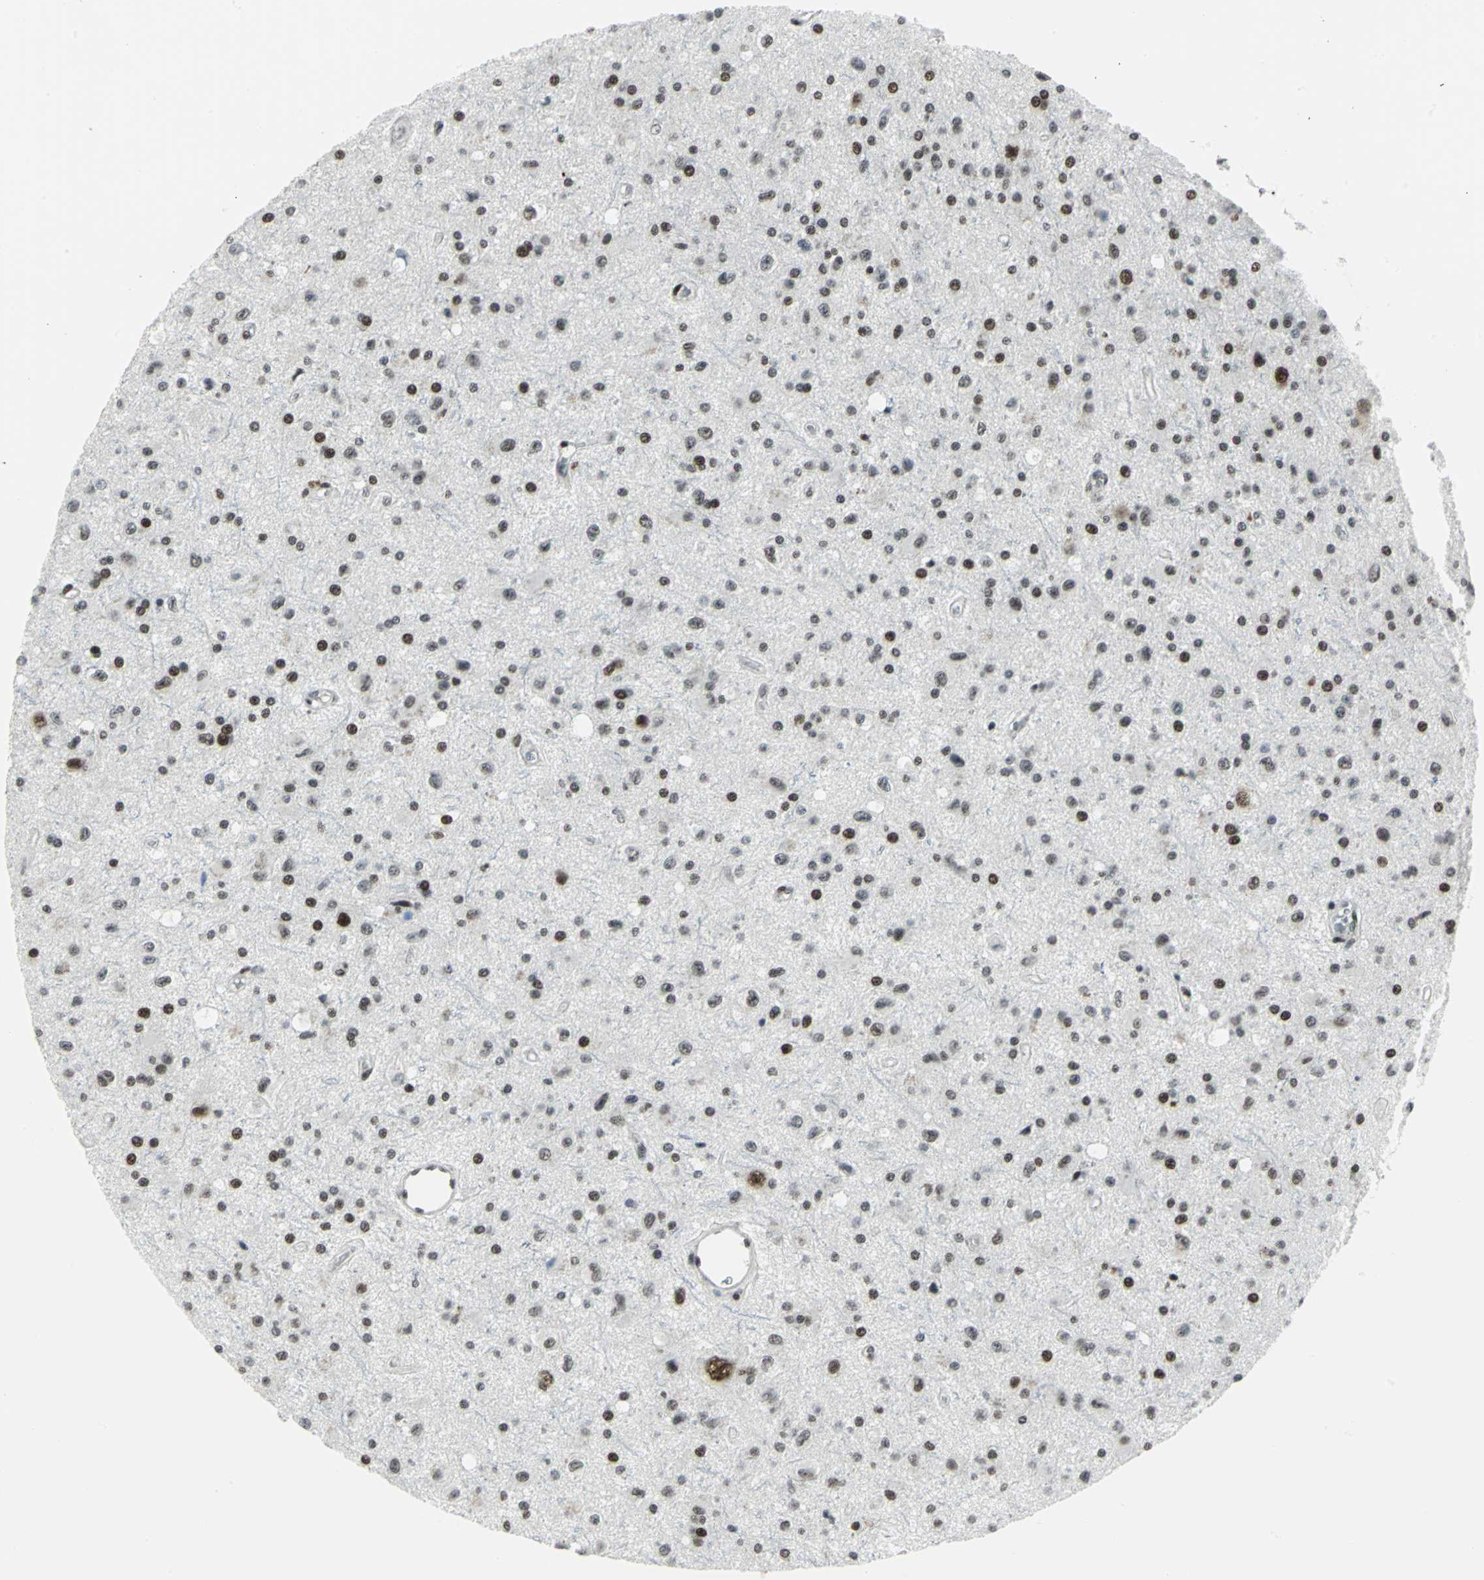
{"staining": {"intensity": "moderate", "quantity": ">75%", "location": "nuclear"}, "tissue": "glioma", "cell_type": "Tumor cells", "image_type": "cancer", "snomed": [{"axis": "morphology", "description": "Glioma, malignant, Low grade"}, {"axis": "topography", "description": "Brain"}], "caption": "Human low-grade glioma (malignant) stained with a brown dye shows moderate nuclear positive expression in about >75% of tumor cells.", "gene": "SMARCA4", "patient": {"sex": "male", "age": 58}}